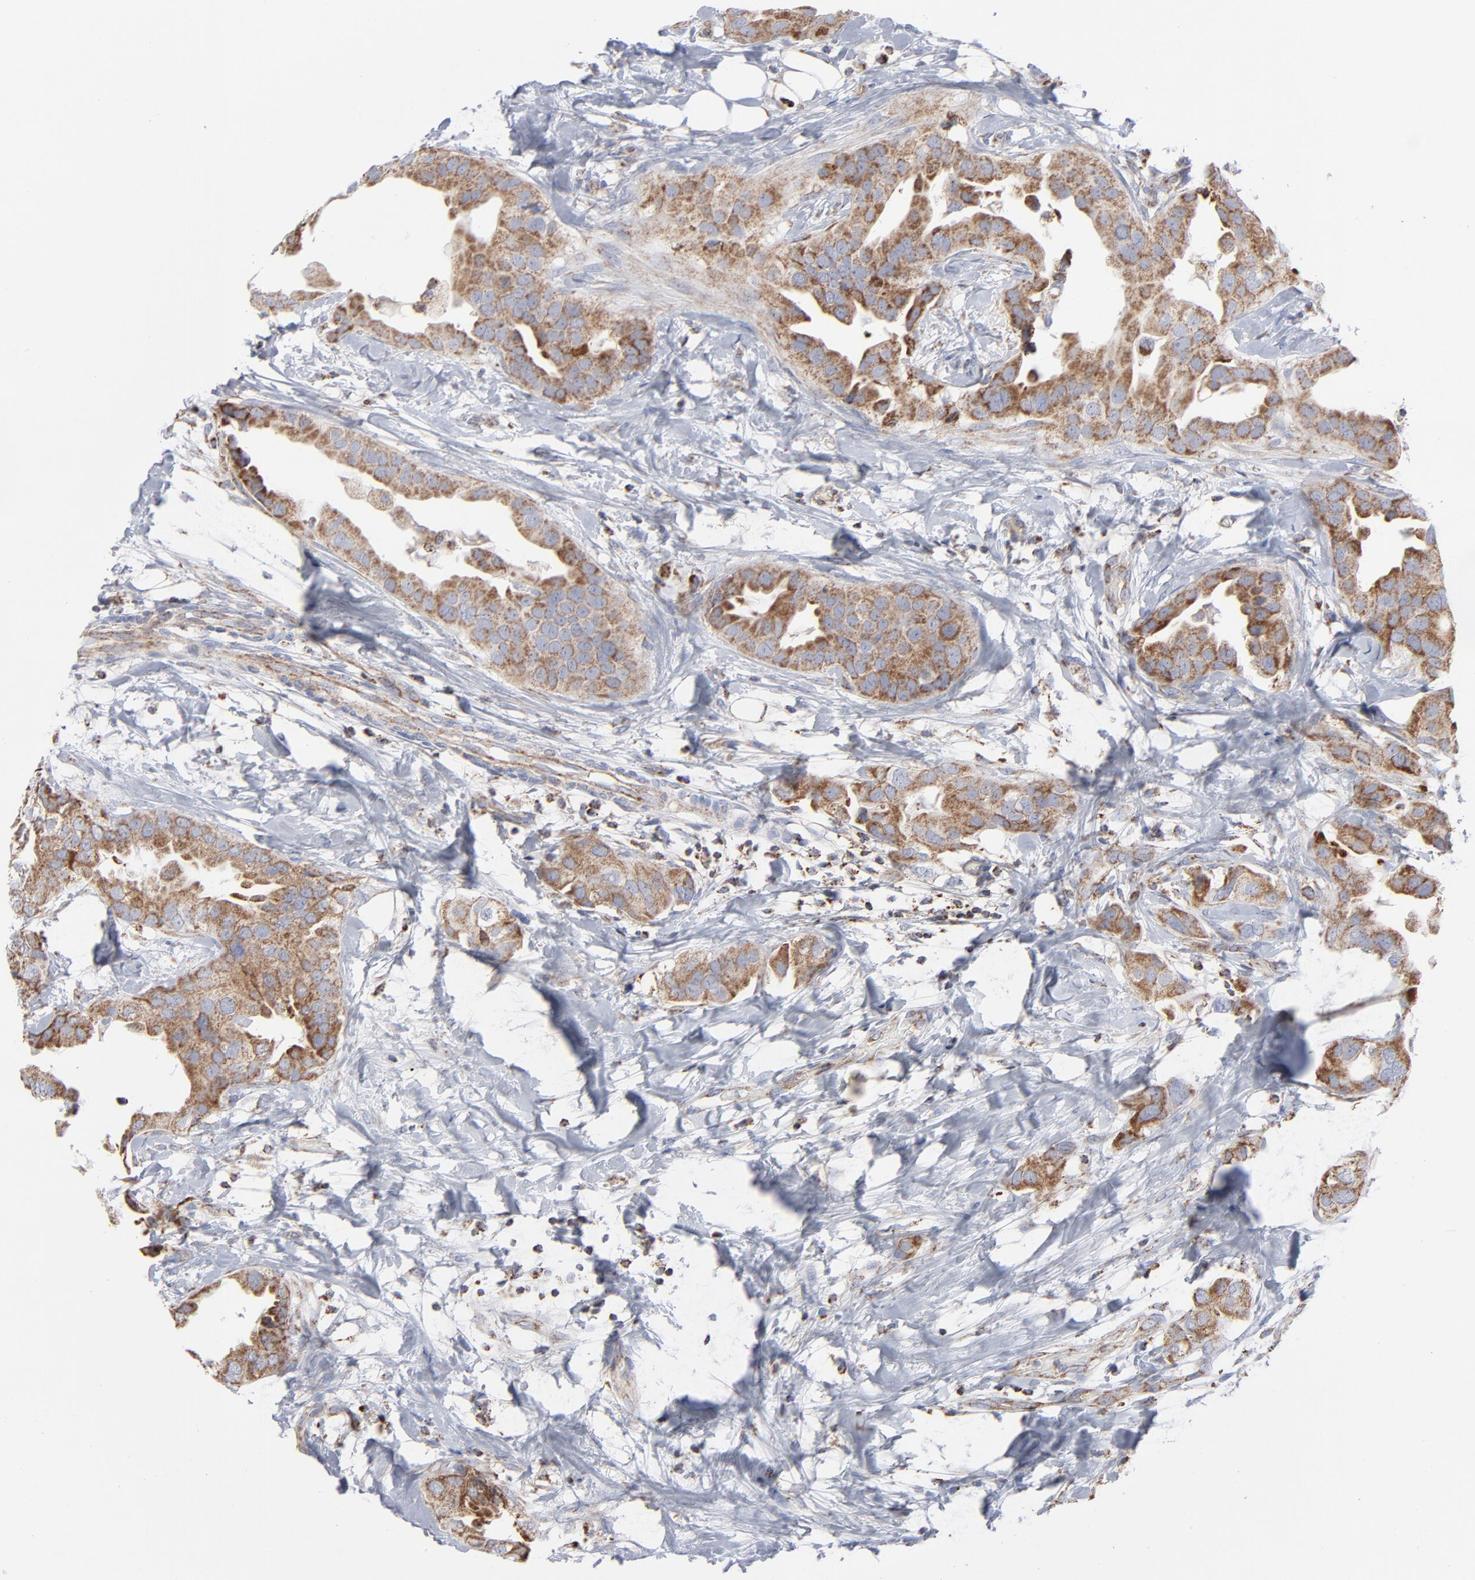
{"staining": {"intensity": "moderate", "quantity": ">75%", "location": "cytoplasmic/membranous"}, "tissue": "breast cancer", "cell_type": "Tumor cells", "image_type": "cancer", "snomed": [{"axis": "morphology", "description": "Duct carcinoma"}, {"axis": "topography", "description": "Breast"}], "caption": "A histopathology image of breast cancer (infiltrating ductal carcinoma) stained for a protein reveals moderate cytoplasmic/membranous brown staining in tumor cells.", "gene": "ASB3", "patient": {"sex": "female", "age": 40}}